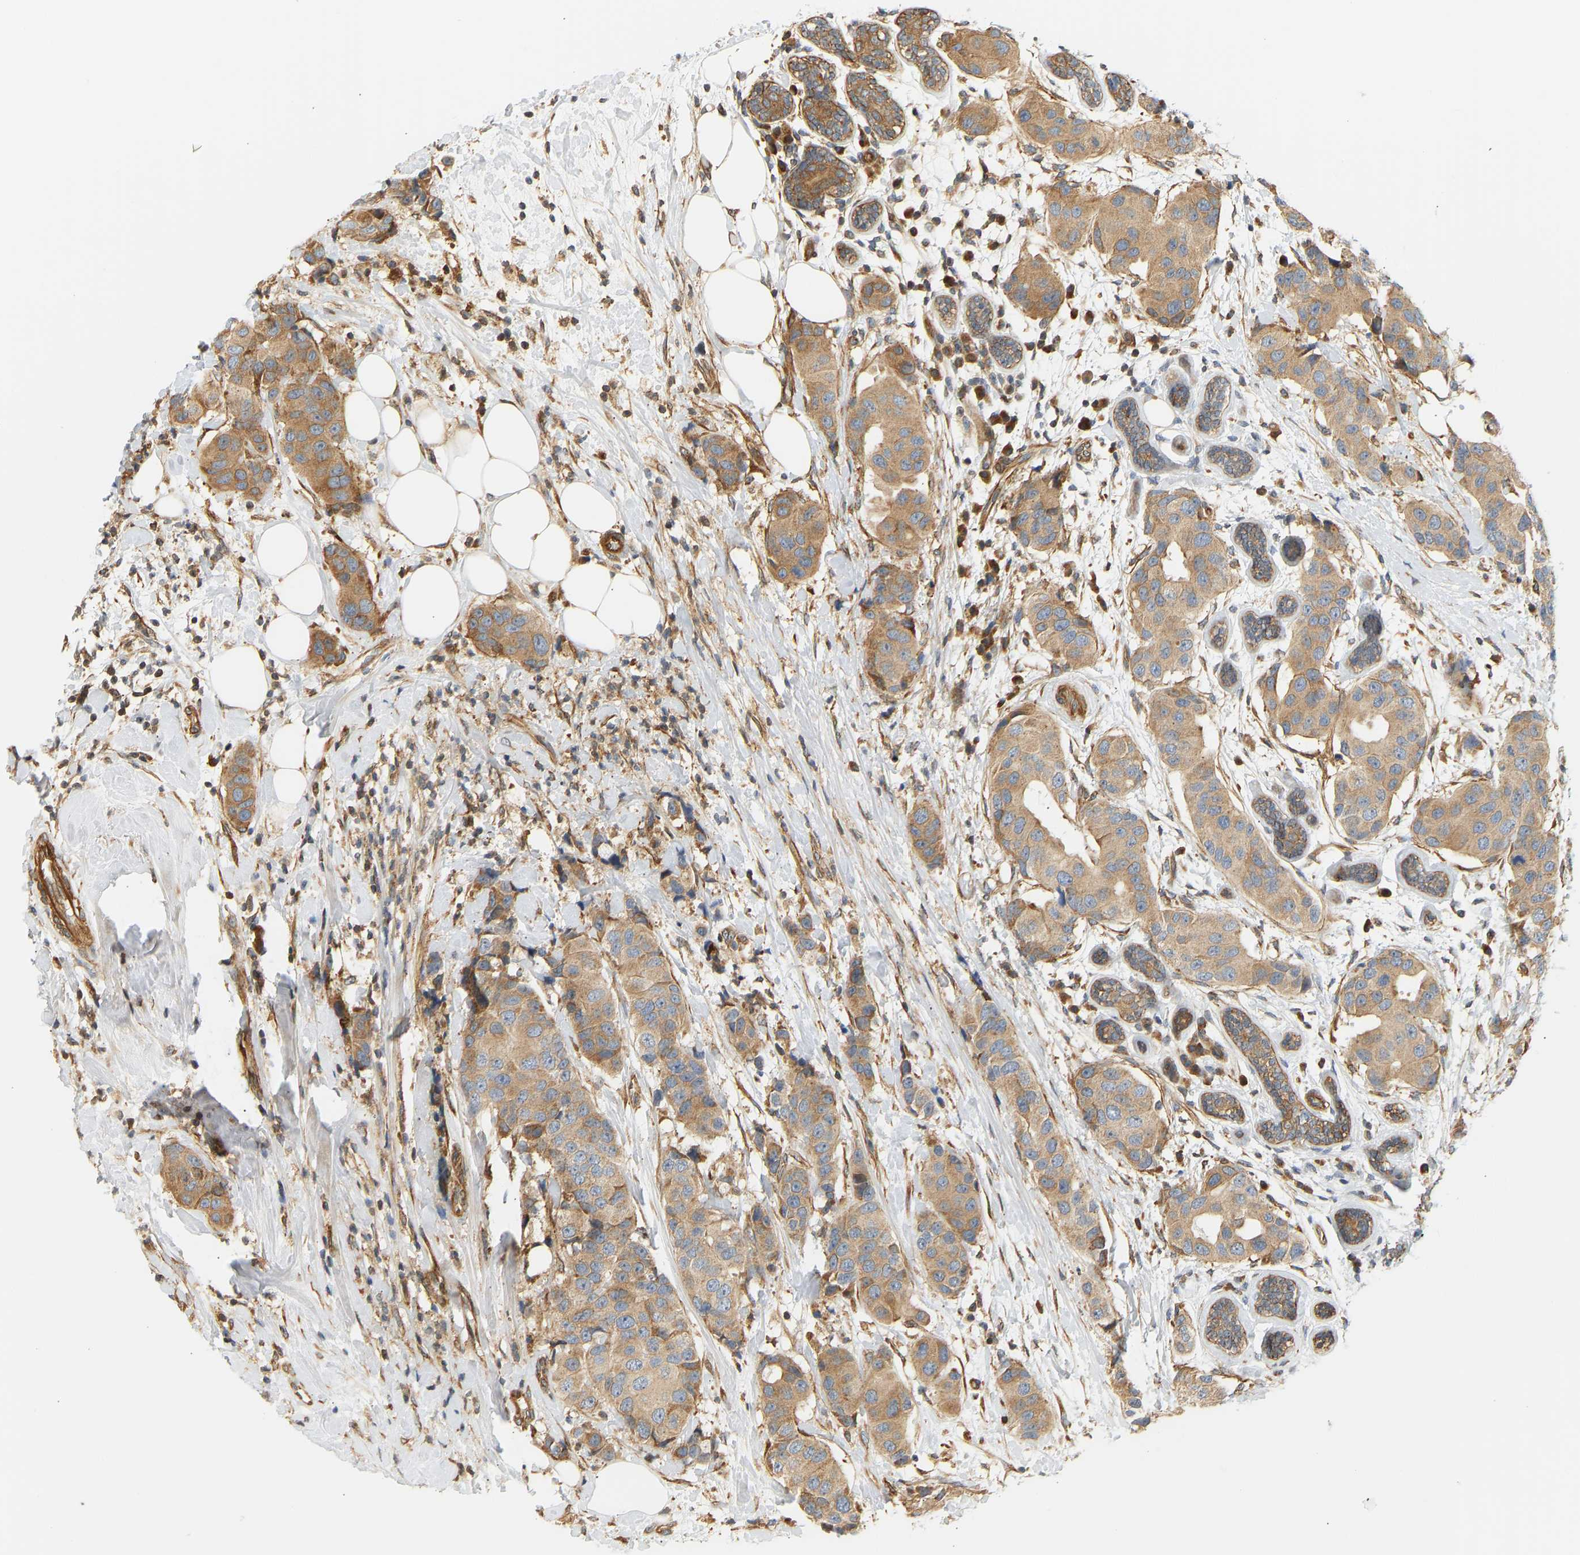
{"staining": {"intensity": "moderate", "quantity": ">75%", "location": "cytoplasmic/membranous"}, "tissue": "breast cancer", "cell_type": "Tumor cells", "image_type": "cancer", "snomed": [{"axis": "morphology", "description": "Normal tissue, NOS"}, {"axis": "morphology", "description": "Duct carcinoma"}, {"axis": "topography", "description": "Breast"}], "caption": "Immunohistochemical staining of human breast cancer reveals medium levels of moderate cytoplasmic/membranous protein staining in approximately >75% of tumor cells.", "gene": "CEP57", "patient": {"sex": "female", "age": 39}}